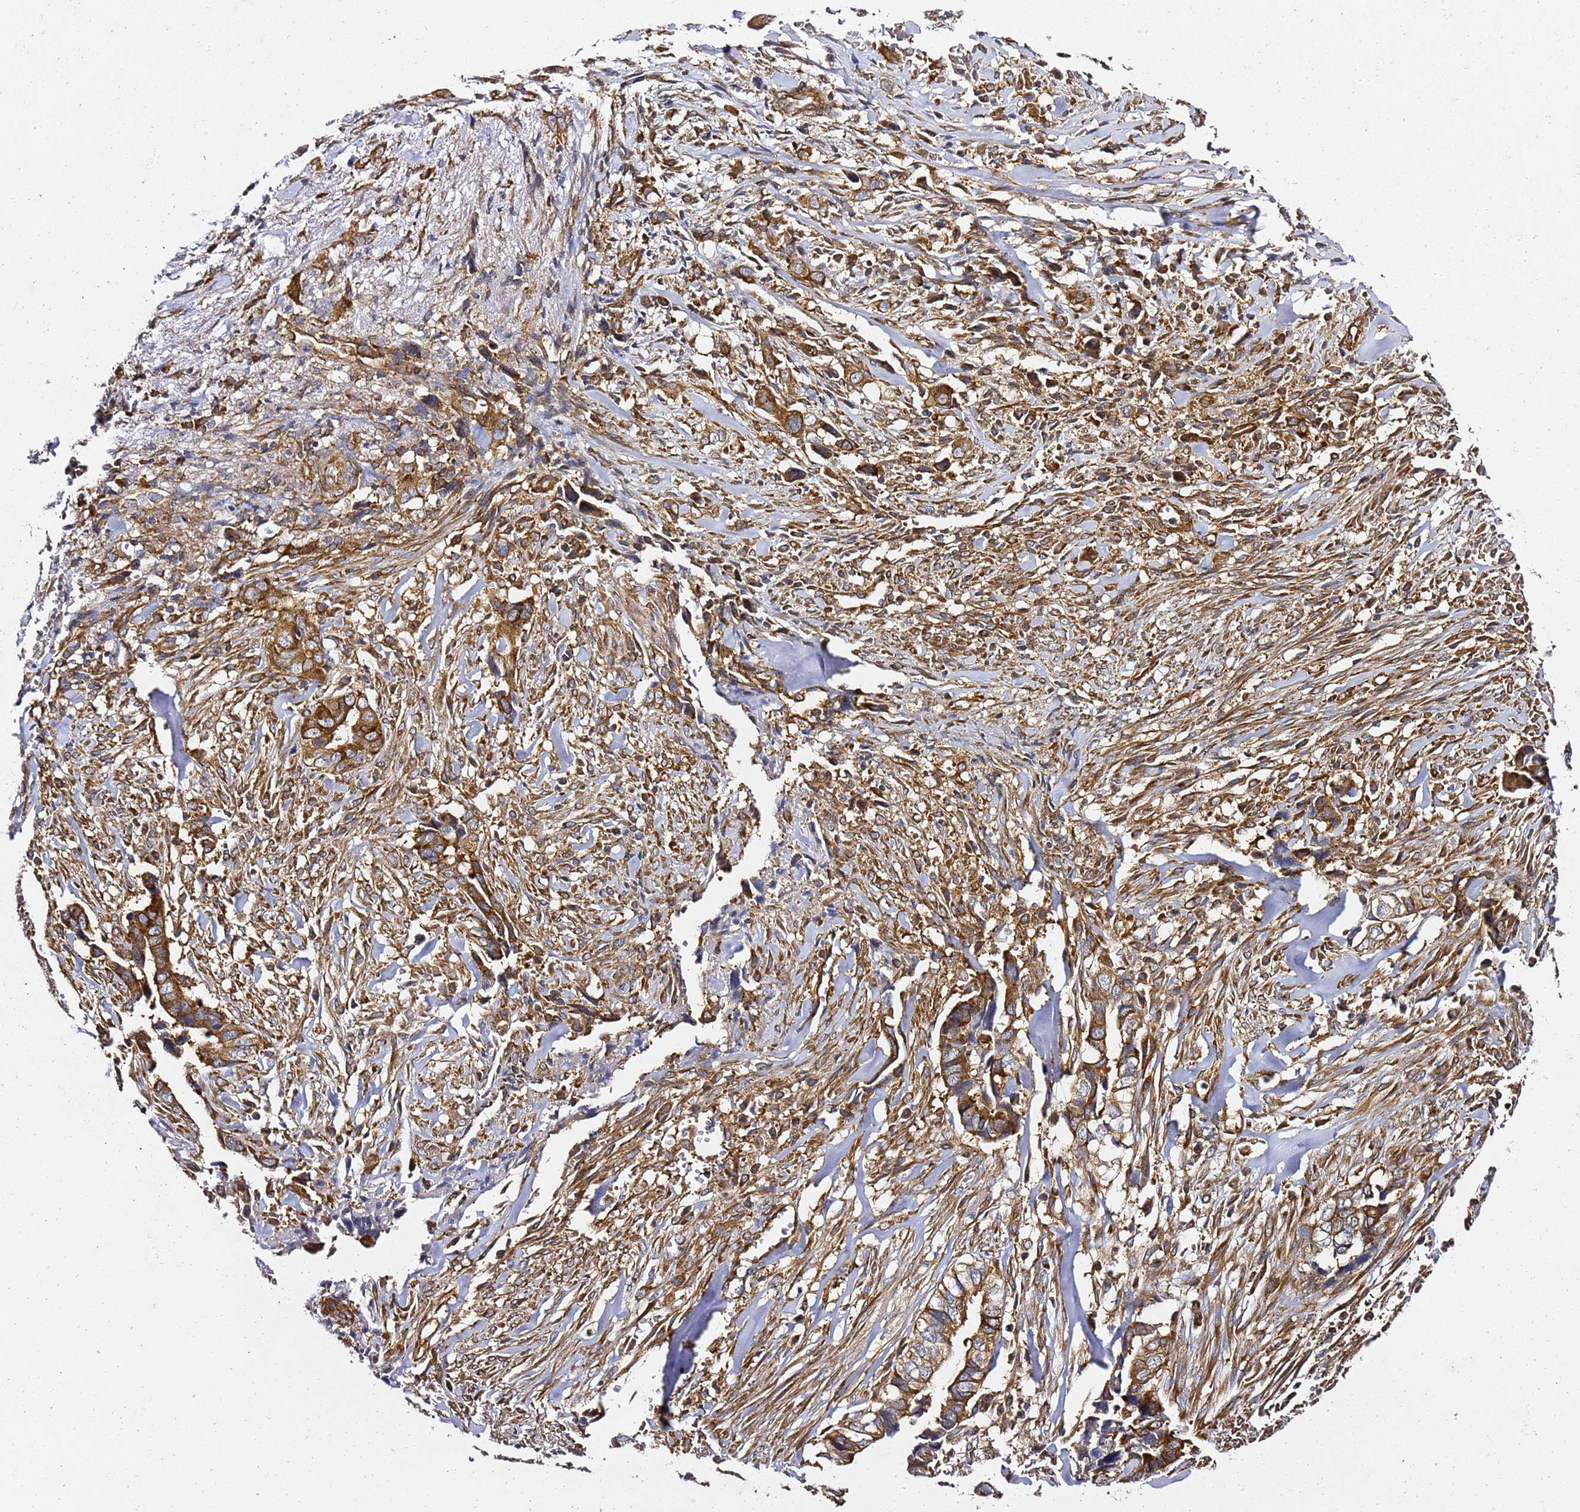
{"staining": {"intensity": "strong", "quantity": ">75%", "location": "cytoplasmic/membranous"}, "tissue": "liver cancer", "cell_type": "Tumor cells", "image_type": "cancer", "snomed": [{"axis": "morphology", "description": "Cholangiocarcinoma"}, {"axis": "topography", "description": "Liver"}], "caption": "Human liver cholangiocarcinoma stained for a protein (brown) shows strong cytoplasmic/membranous positive expression in about >75% of tumor cells.", "gene": "TPST1", "patient": {"sex": "female", "age": 79}}